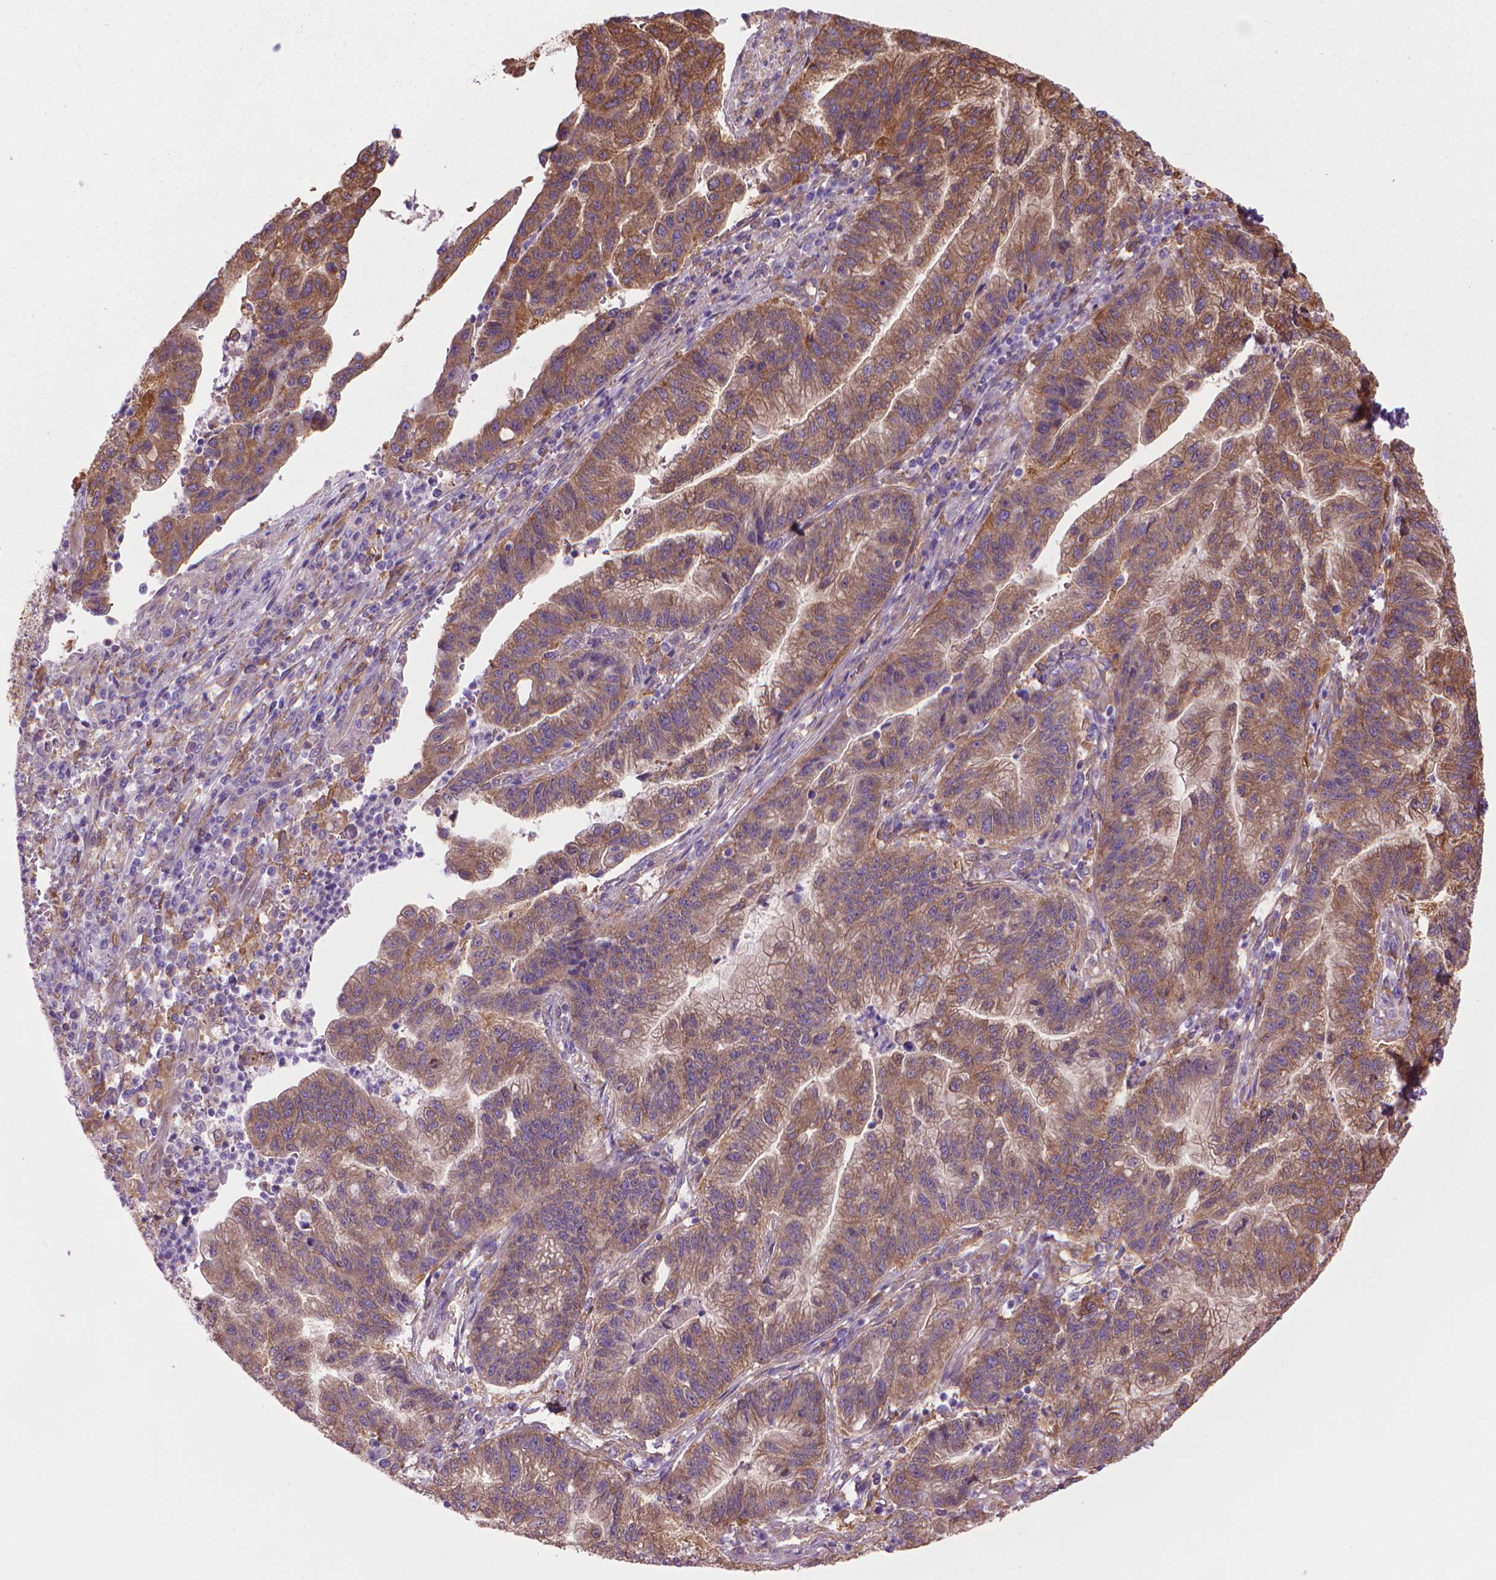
{"staining": {"intensity": "moderate", "quantity": "25%-75%", "location": "cytoplasmic/membranous"}, "tissue": "stomach cancer", "cell_type": "Tumor cells", "image_type": "cancer", "snomed": [{"axis": "morphology", "description": "Adenocarcinoma, NOS"}, {"axis": "topography", "description": "Stomach"}], "caption": "Immunohistochemistry (IHC) of stomach adenocarcinoma displays medium levels of moderate cytoplasmic/membranous positivity in approximately 25%-75% of tumor cells.", "gene": "CORO1B", "patient": {"sex": "male", "age": 83}}